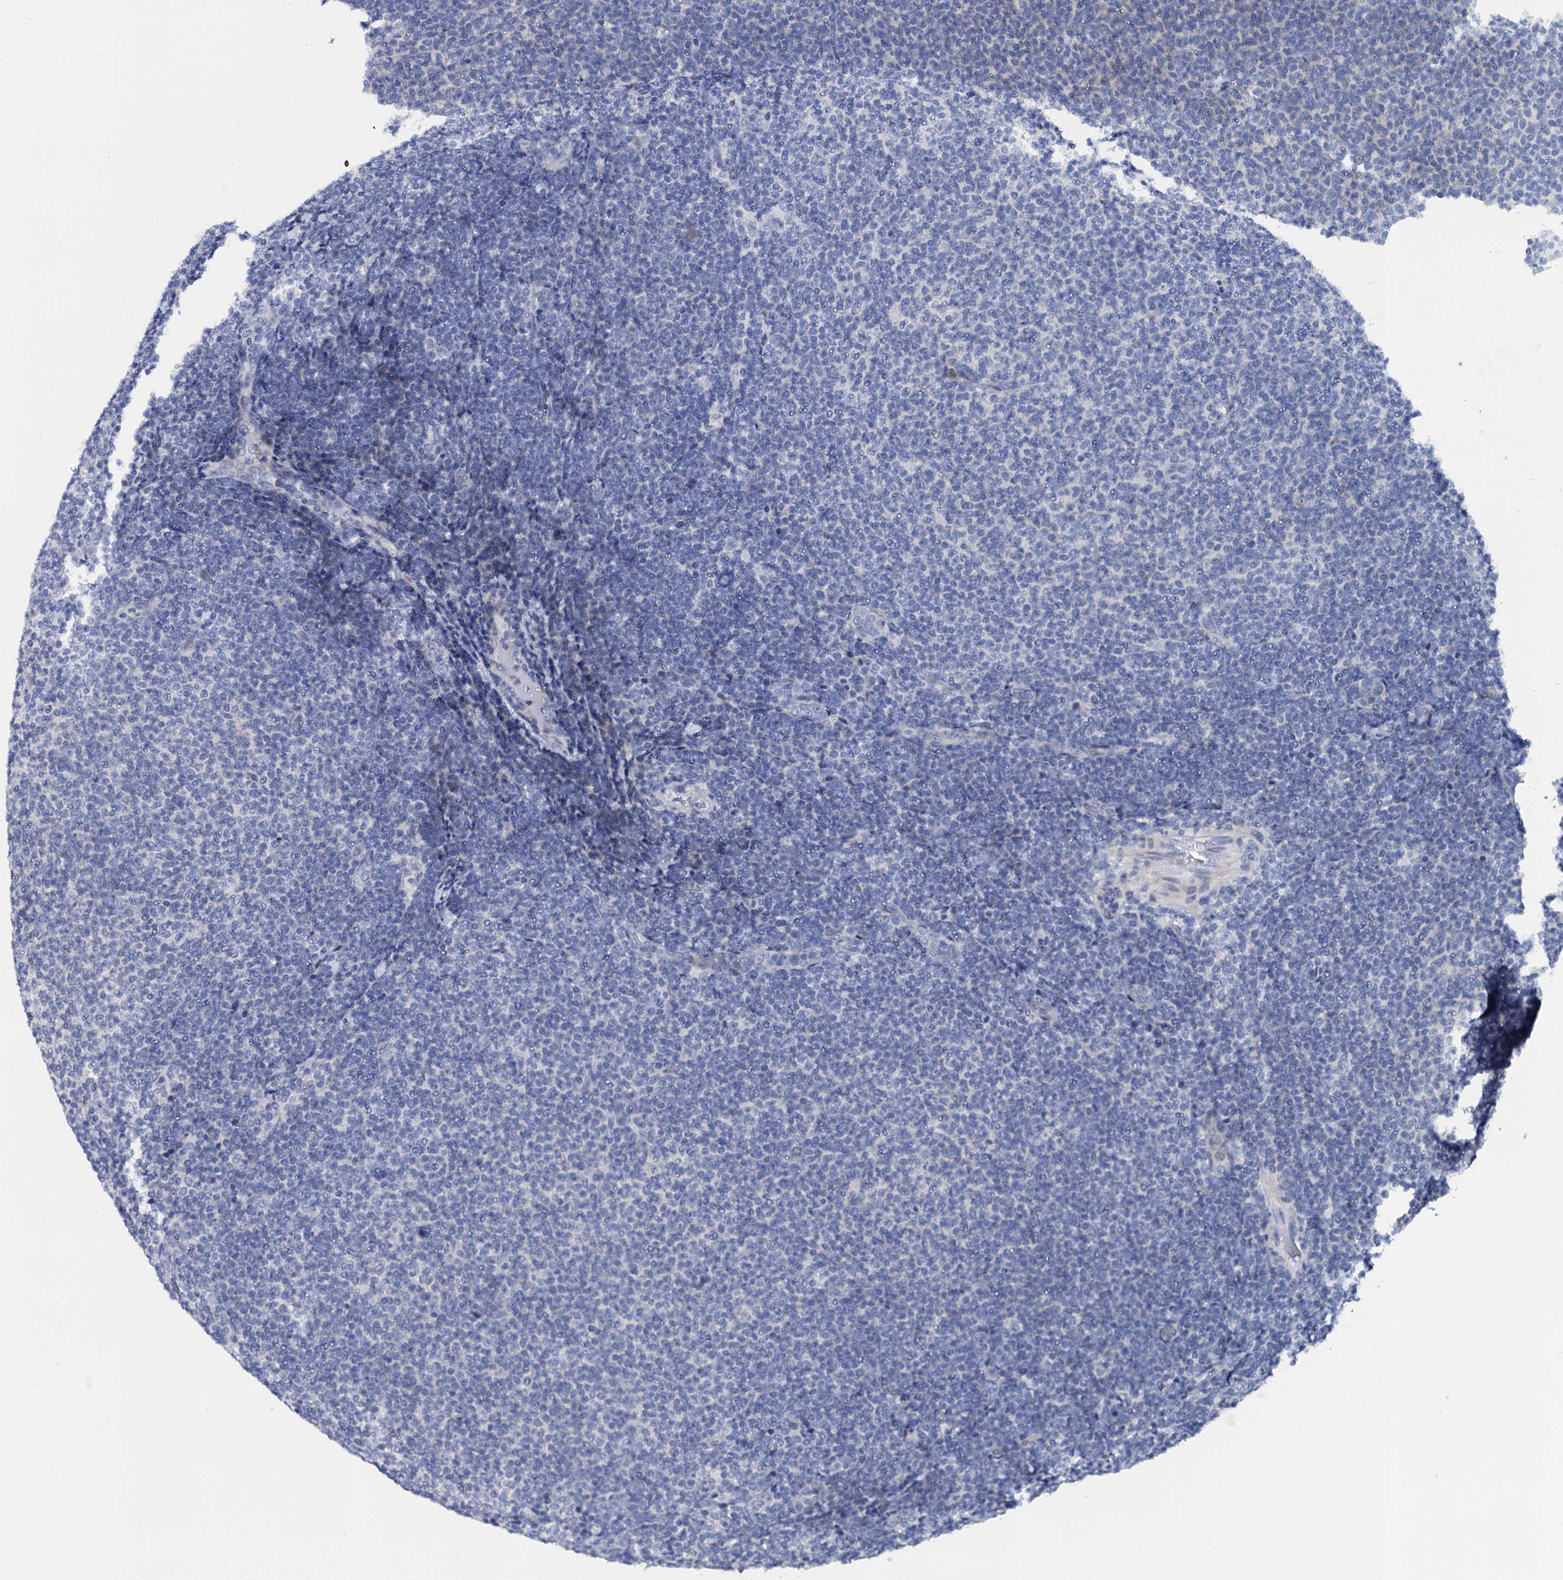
{"staining": {"intensity": "negative", "quantity": "none", "location": "none"}, "tissue": "lymphoma", "cell_type": "Tumor cells", "image_type": "cancer", "snomed": [{"axis": "morphology", "description": "Malignant lymphoma, non-Hodgkin's type, Low grade"}, {"axis": "topography", "description": "Lymph node"}], "caption": "This photomicrograph is of malignant lymphoma, non-Hodgkin's type (low-grade) stained with immunohistochemistry to label a protein in brown with the nuclei are counter-stained blue. There is no positivity in tumor cells.", "gene": "LYPD3", "patient": {"sex": "male", "age": 66}}